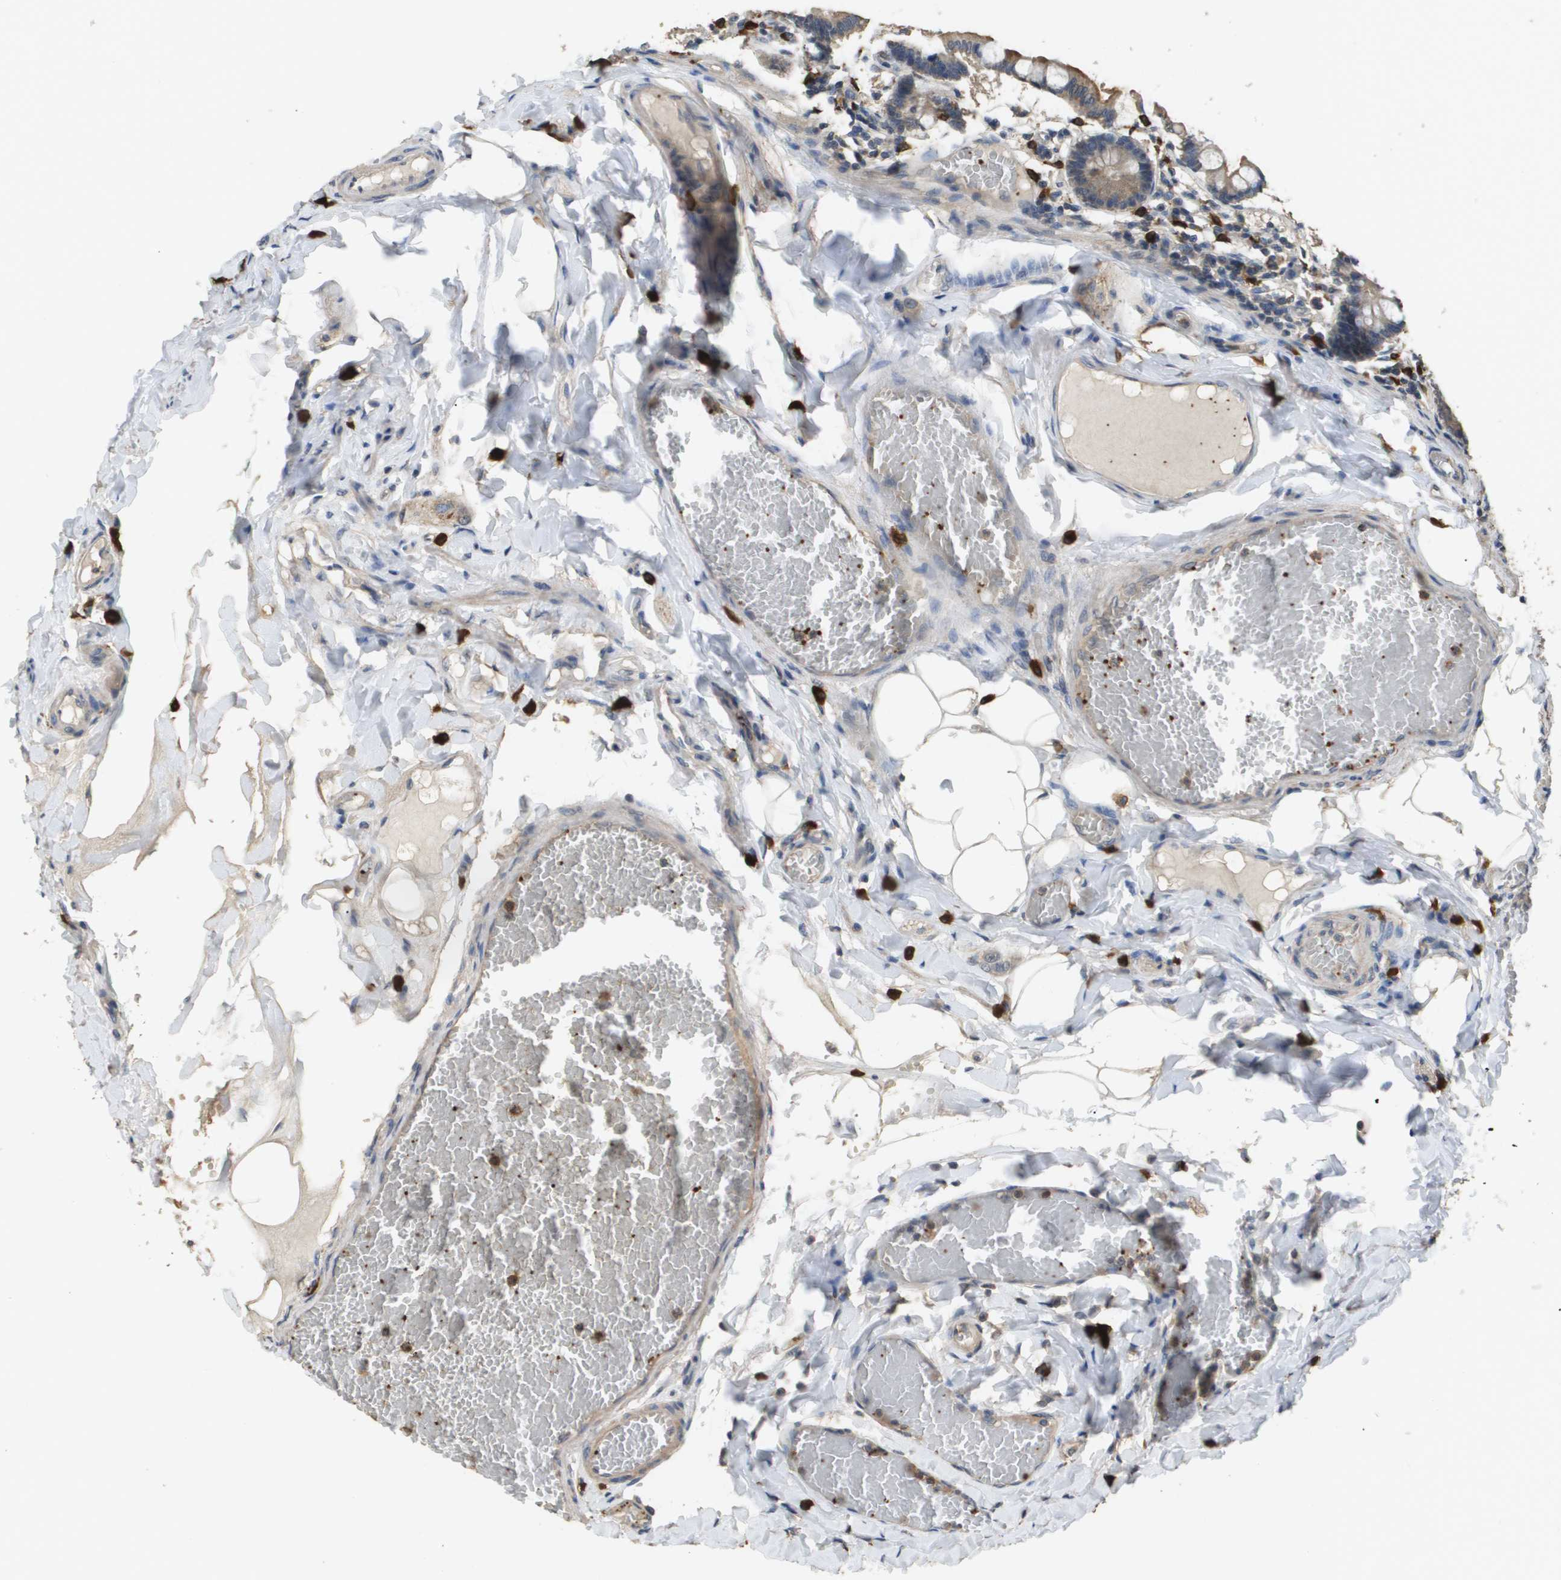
{"staining": {"intensity": "moderate", "quantity": ">75%", "location": "cytoplasmic/membranous"}, "tissue": "small intestine", "cell_type": "Glandular cells", "image_type": "normal", "snomed": [{"axis": "morphology", "description": "Normal tissue, NOS"}, {"axis": "topography", "description": "Small intestine"}], "caption": "Immunohistochemical staining of benign human small intestine reveals >75% levels of moderate cytoplasmic/membranous protein positivity in about >75% of glandular cells. (DAB IHC with brightfield microscopy, high magnification).", "gene": "RAB27B", "patient": {"sex": "male", "age": 41}}